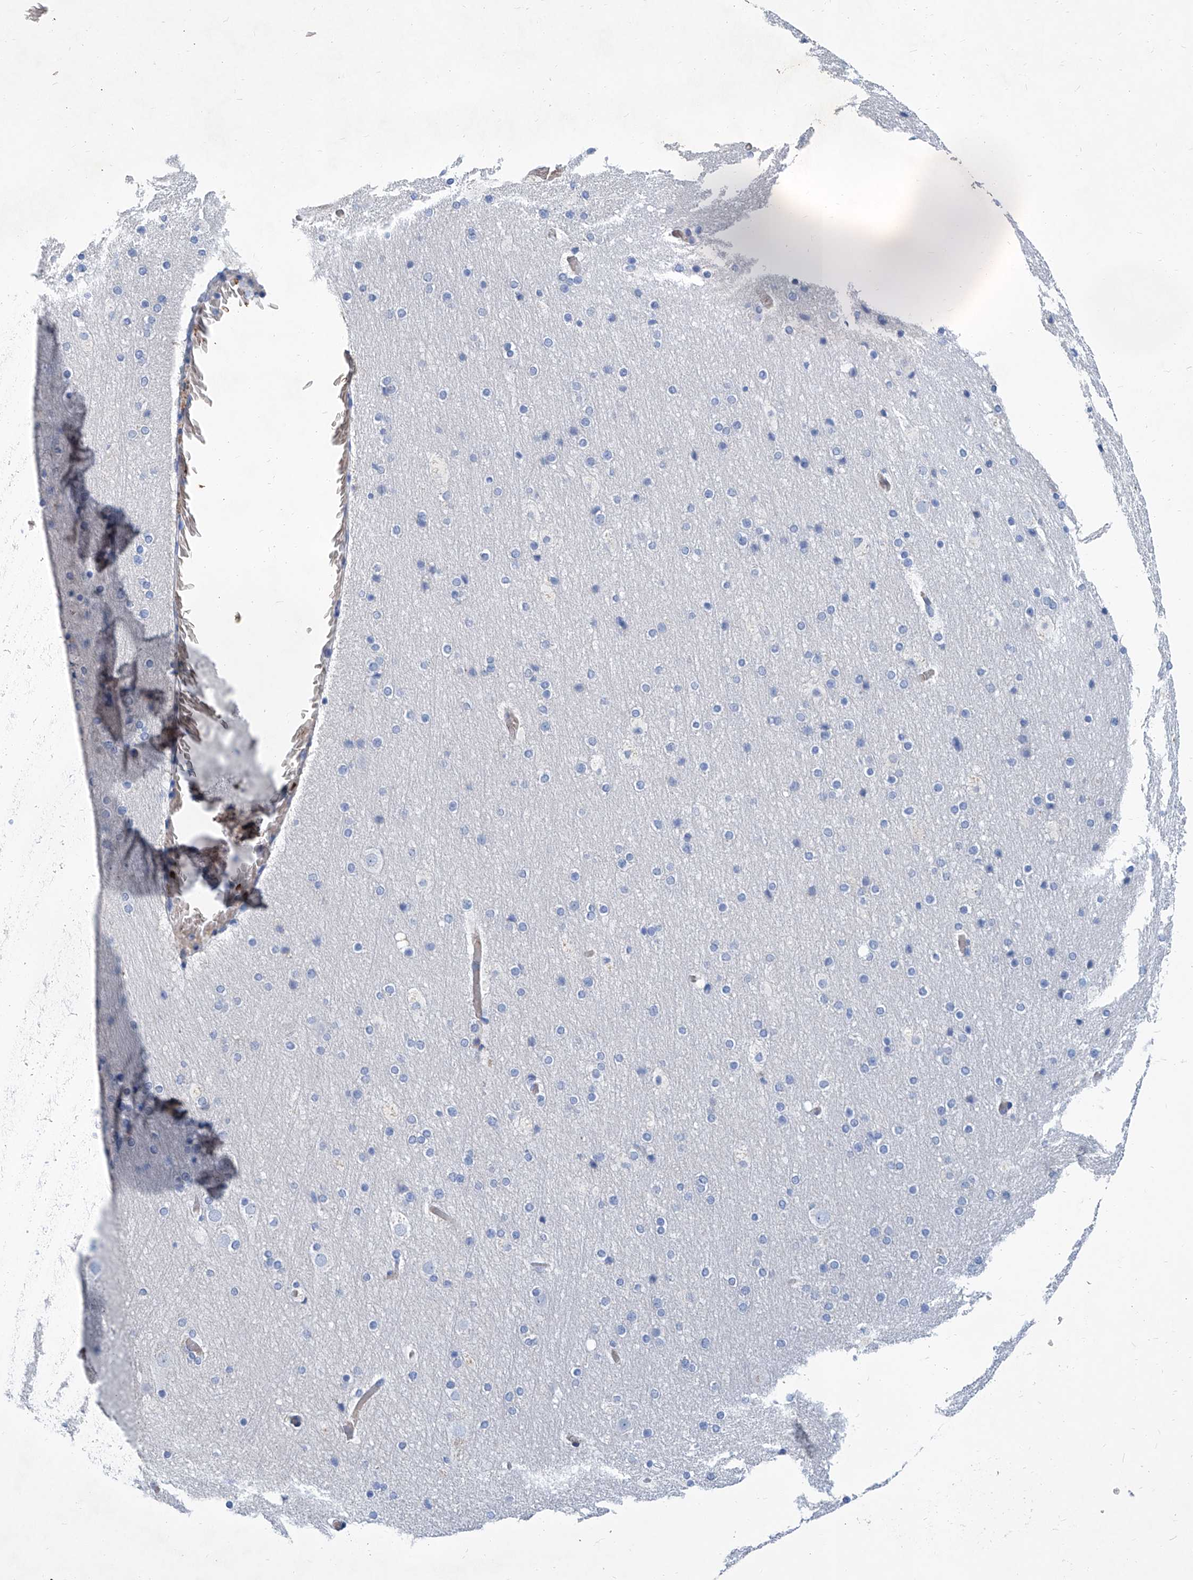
{"staining": {"intensity": "negative", "quantity": "none", "location": "none"}, "tissue": "cerebral cortex", "cell_type": "Endothelial cells", "image_type": "normal", "snomed": [{"axis": "morphology", "description": "Normal tissue, NOS"}, {"axis": "topography", "description": "Cerebral cortex"}], "caption": "Endothelial cells are negative for protein expression in unremarkable human cerebral cortex. (Stains: DAB immunohistochemistry (IHC) with hematoxylin counter stain, Microscopy: brightfield microscopy at high magnification).", "gene": "FPR2", "patient": {"sex": "male", "age": 57}}